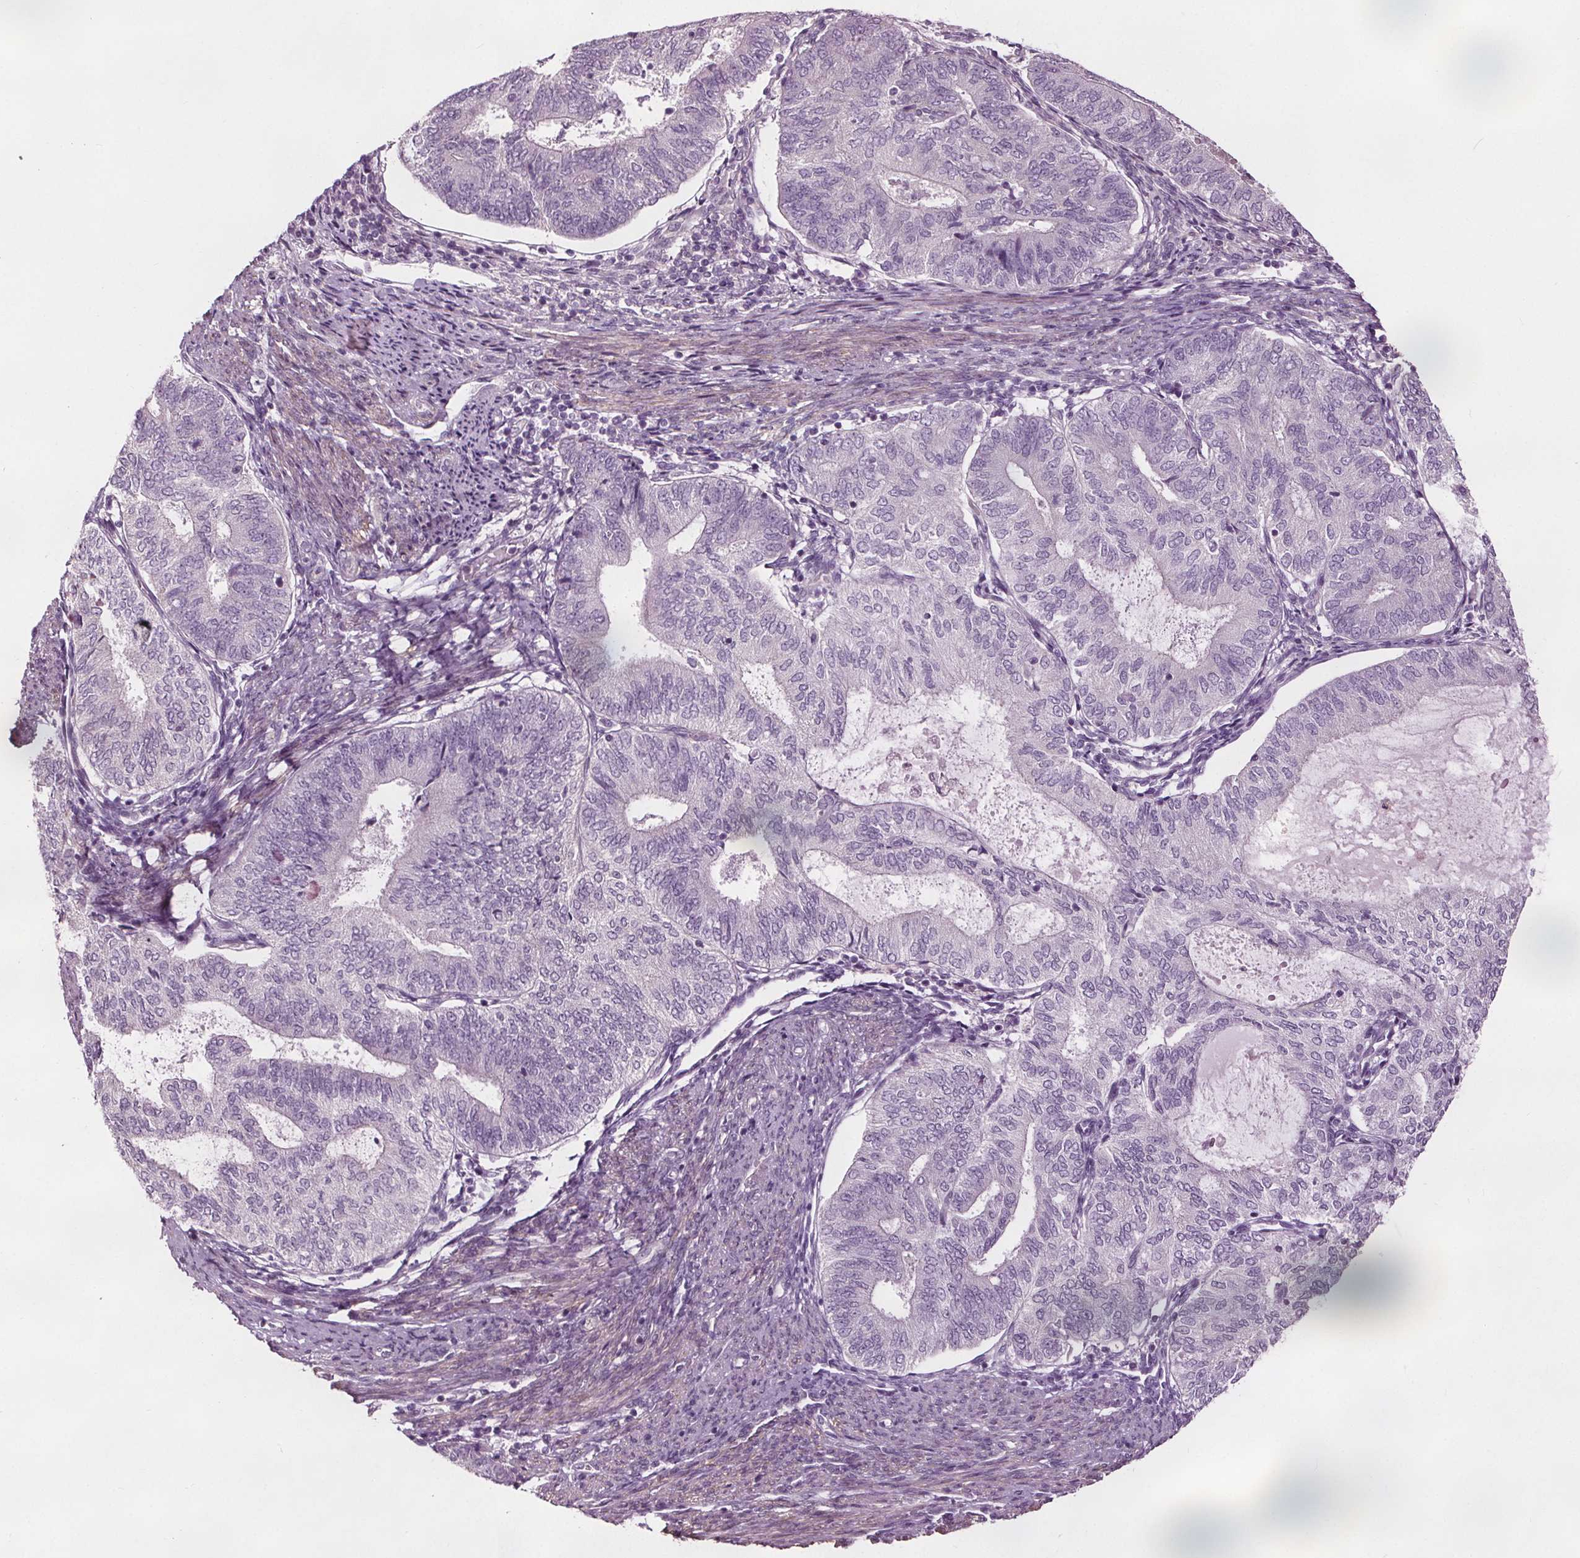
{"staining": {"intensity": "negative", "quantity": "none", "location": "none"}, "tissue": "endometrial cancer", "cell_type": "Tumor cells", "image_type": "cancer", "snomed": [{"axis": "morphology", "description": "Adenocarcinoma, NOS"}, {"axis": "topography", "description": "Endometrium"}], "caption": "Immunohistochemistry (IHC) image of endometrial cancer (adenocarcinoma) stained for a protein (brown), which displays no expression in tumor cells. Nuclei are stained in blue.", "gene": "RASA1", "patient": {"sex": "female", "age": 65}}